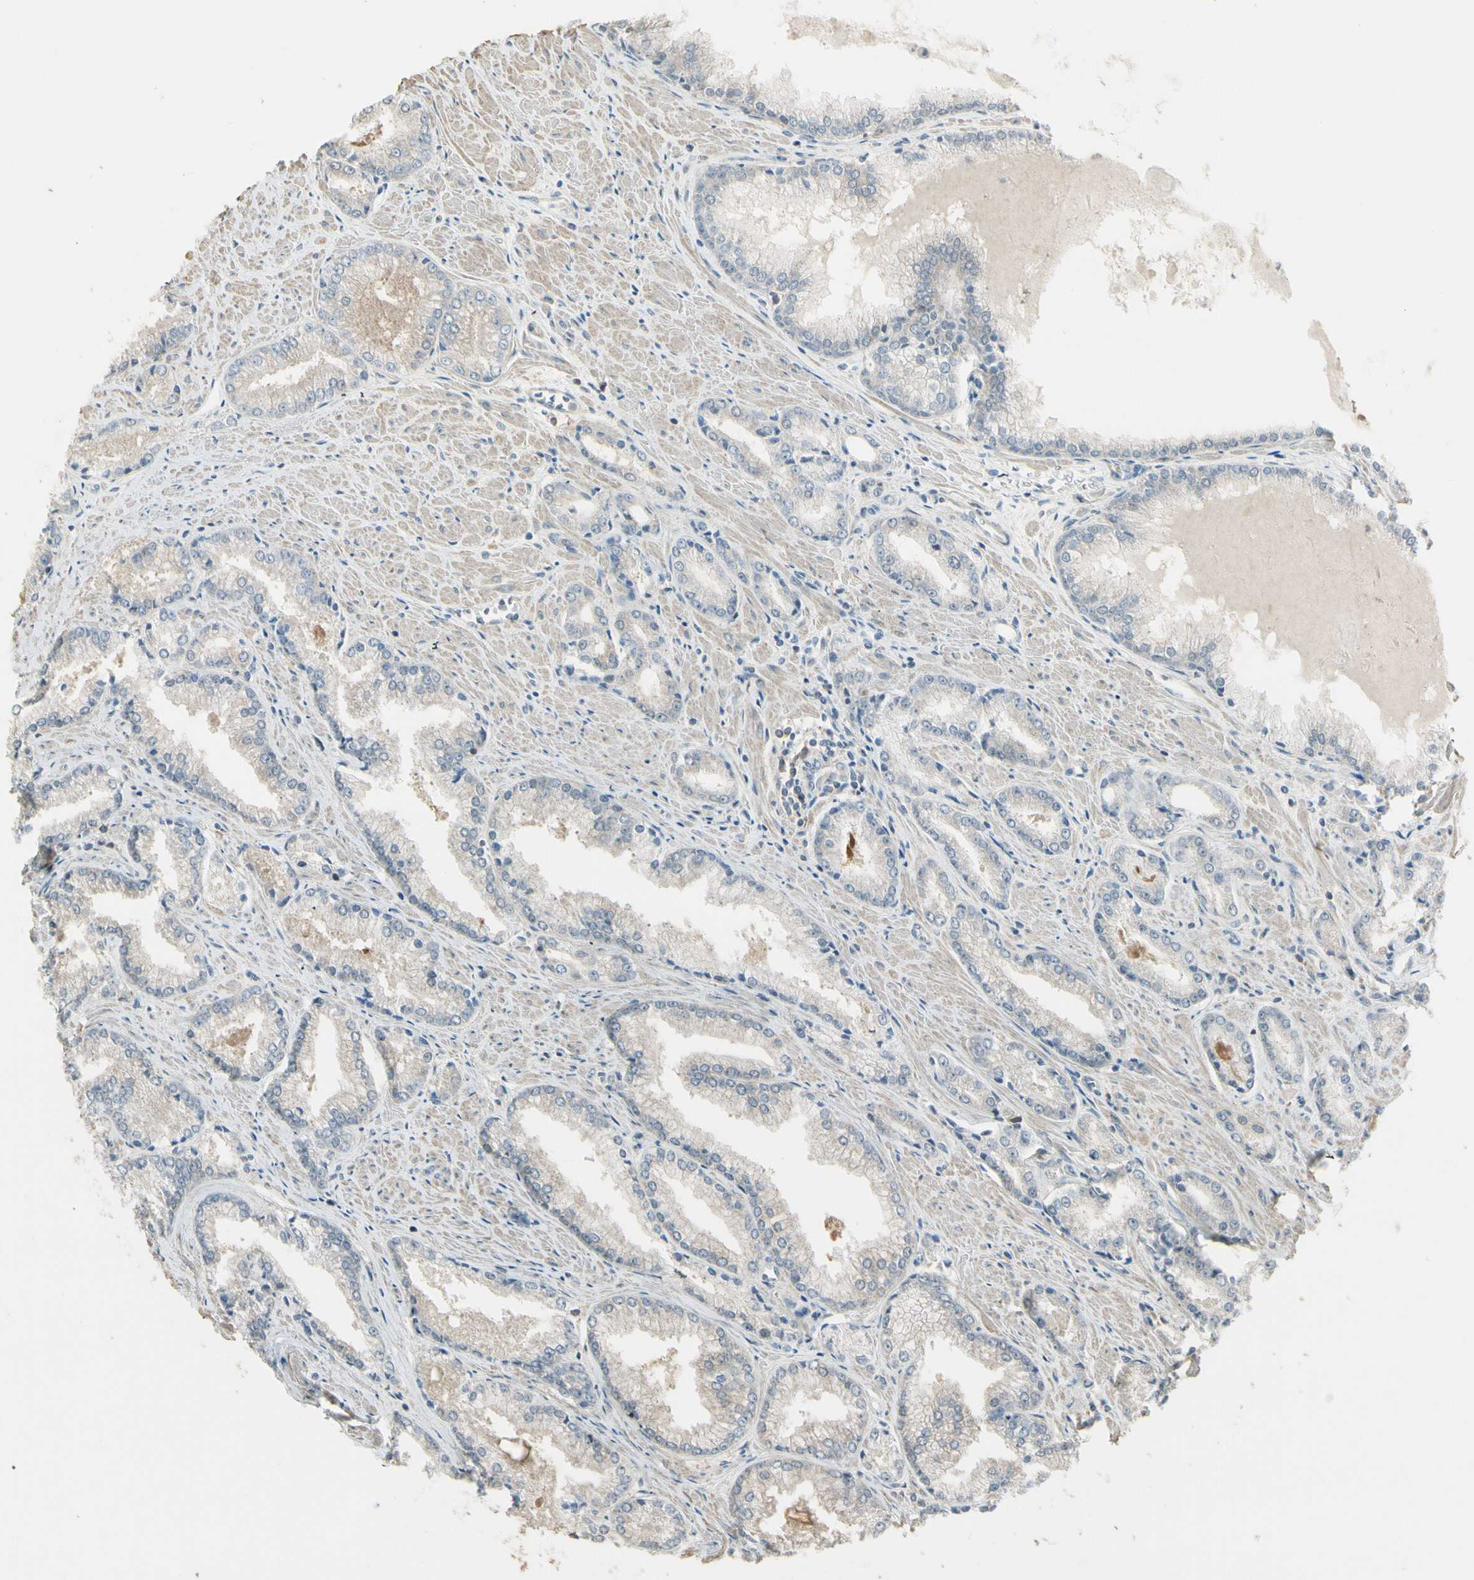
{"staining": {"intensity": "weak", "quantity": "<25%", "location": "cytoplasmic/membranous"}, "tissue": "prostate cancer", "cell_type": "Tumor cells", "image_type": "cancer", "snomed": [{"axis": "morphology", "description": "Adenocarcinoma, Low grade"}, {"axis": "topography", "description": "Prostate"}], "caption": "Tumor cells are negative for protein expression in human prostate cancer (low-grade adenocarcinoma).", "gene": "PLXNA1", "patient": {"sex": "male", "age": 64}}